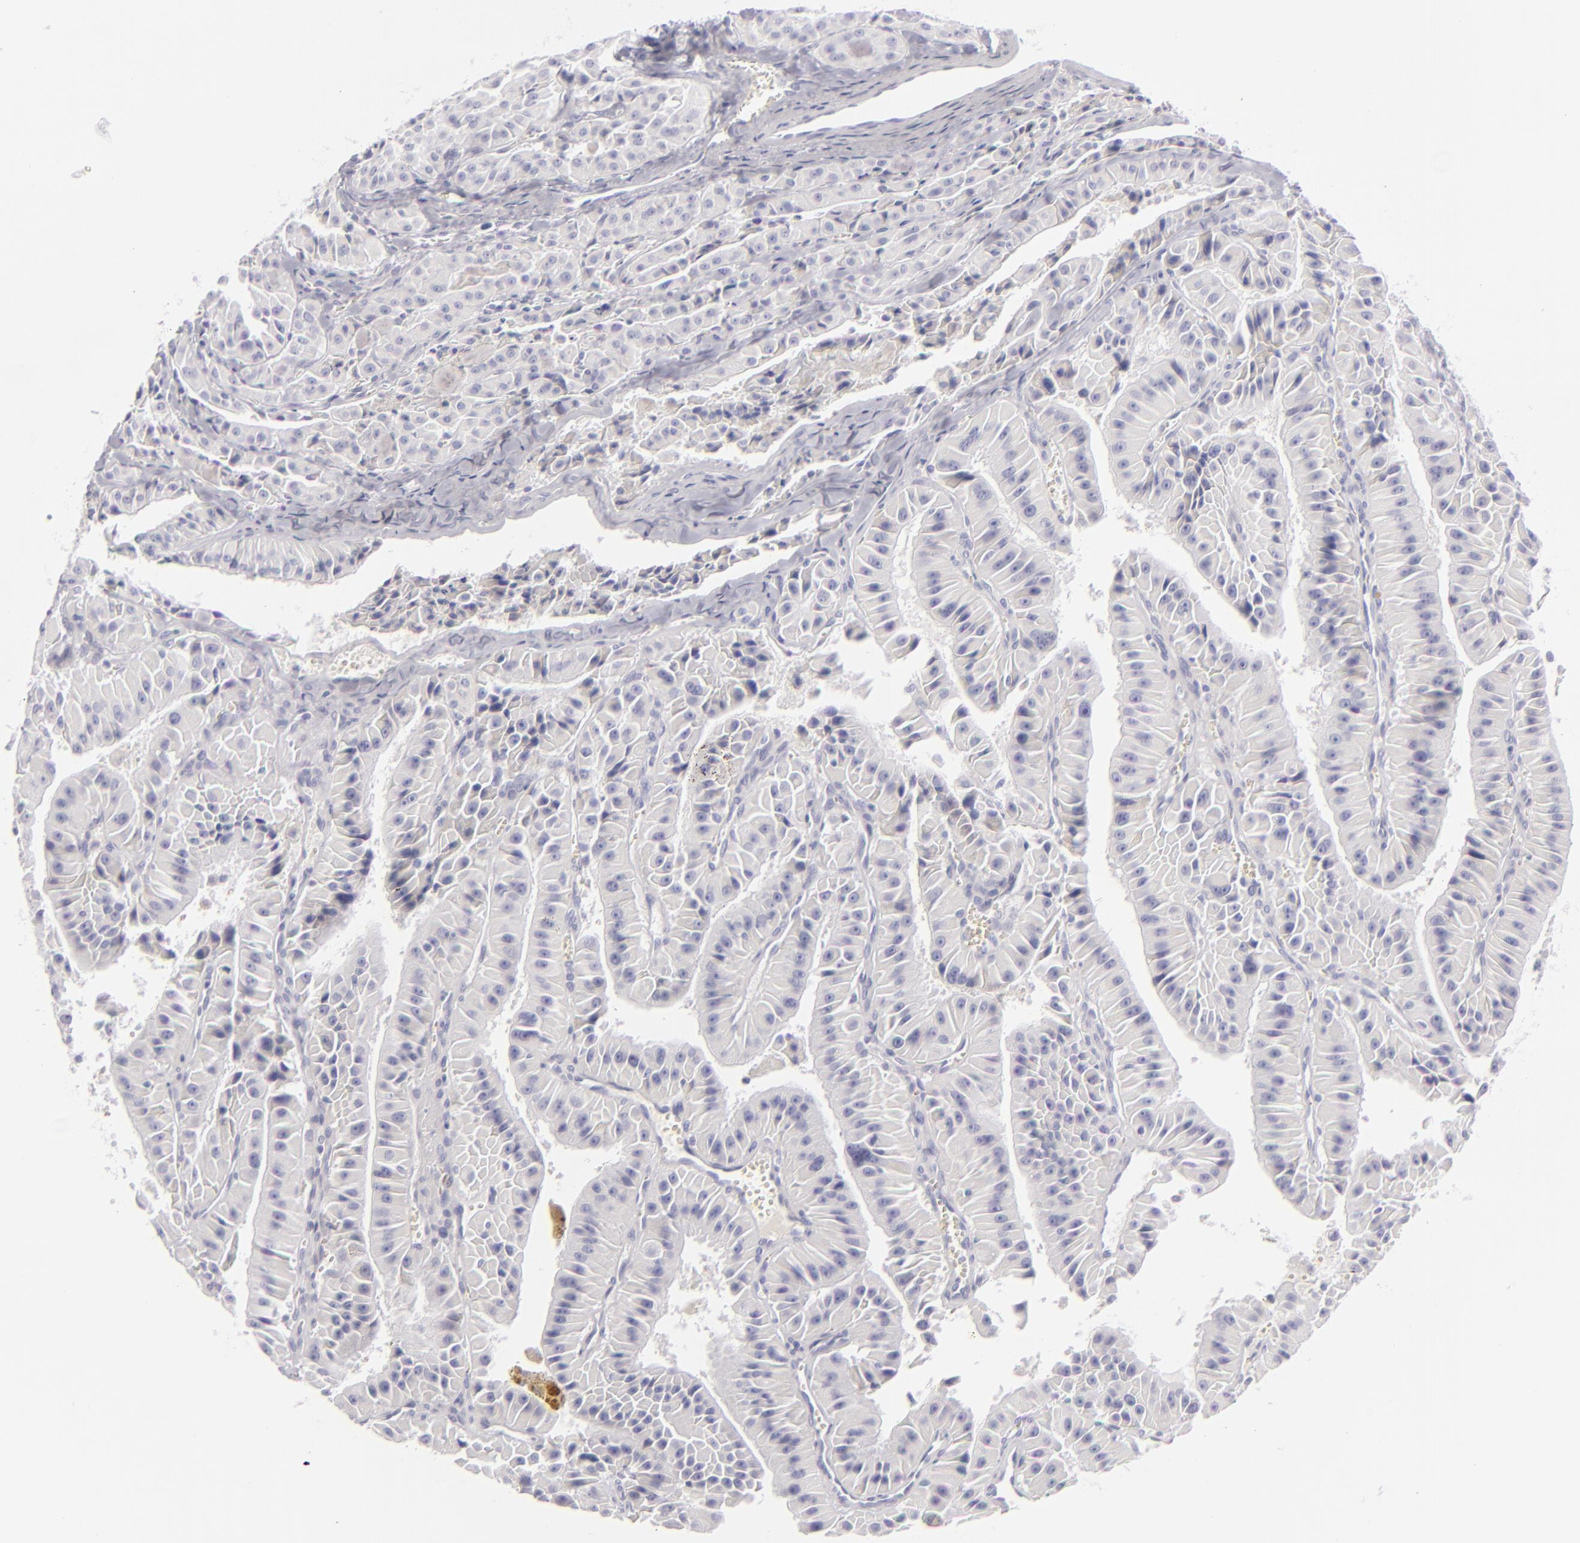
{"staining": {"intensity": "negative", "quantity": "none", "location": "none"}, "tissue": "thyroid cancer", "cell_type": "Tumor cells", "image_type": "cancer", "snomed": [{"axis": "morphology", "description": "Carcinoma, NOS"}, {"axis": "topography", "description": "Thyroid gland"}], "caption": "Thyroid cancer was stained to show a protein in brown. There is no significant staining in tumor cells.", "gene": "CDX2", "patient": {"sex": "male", "age": 76}}